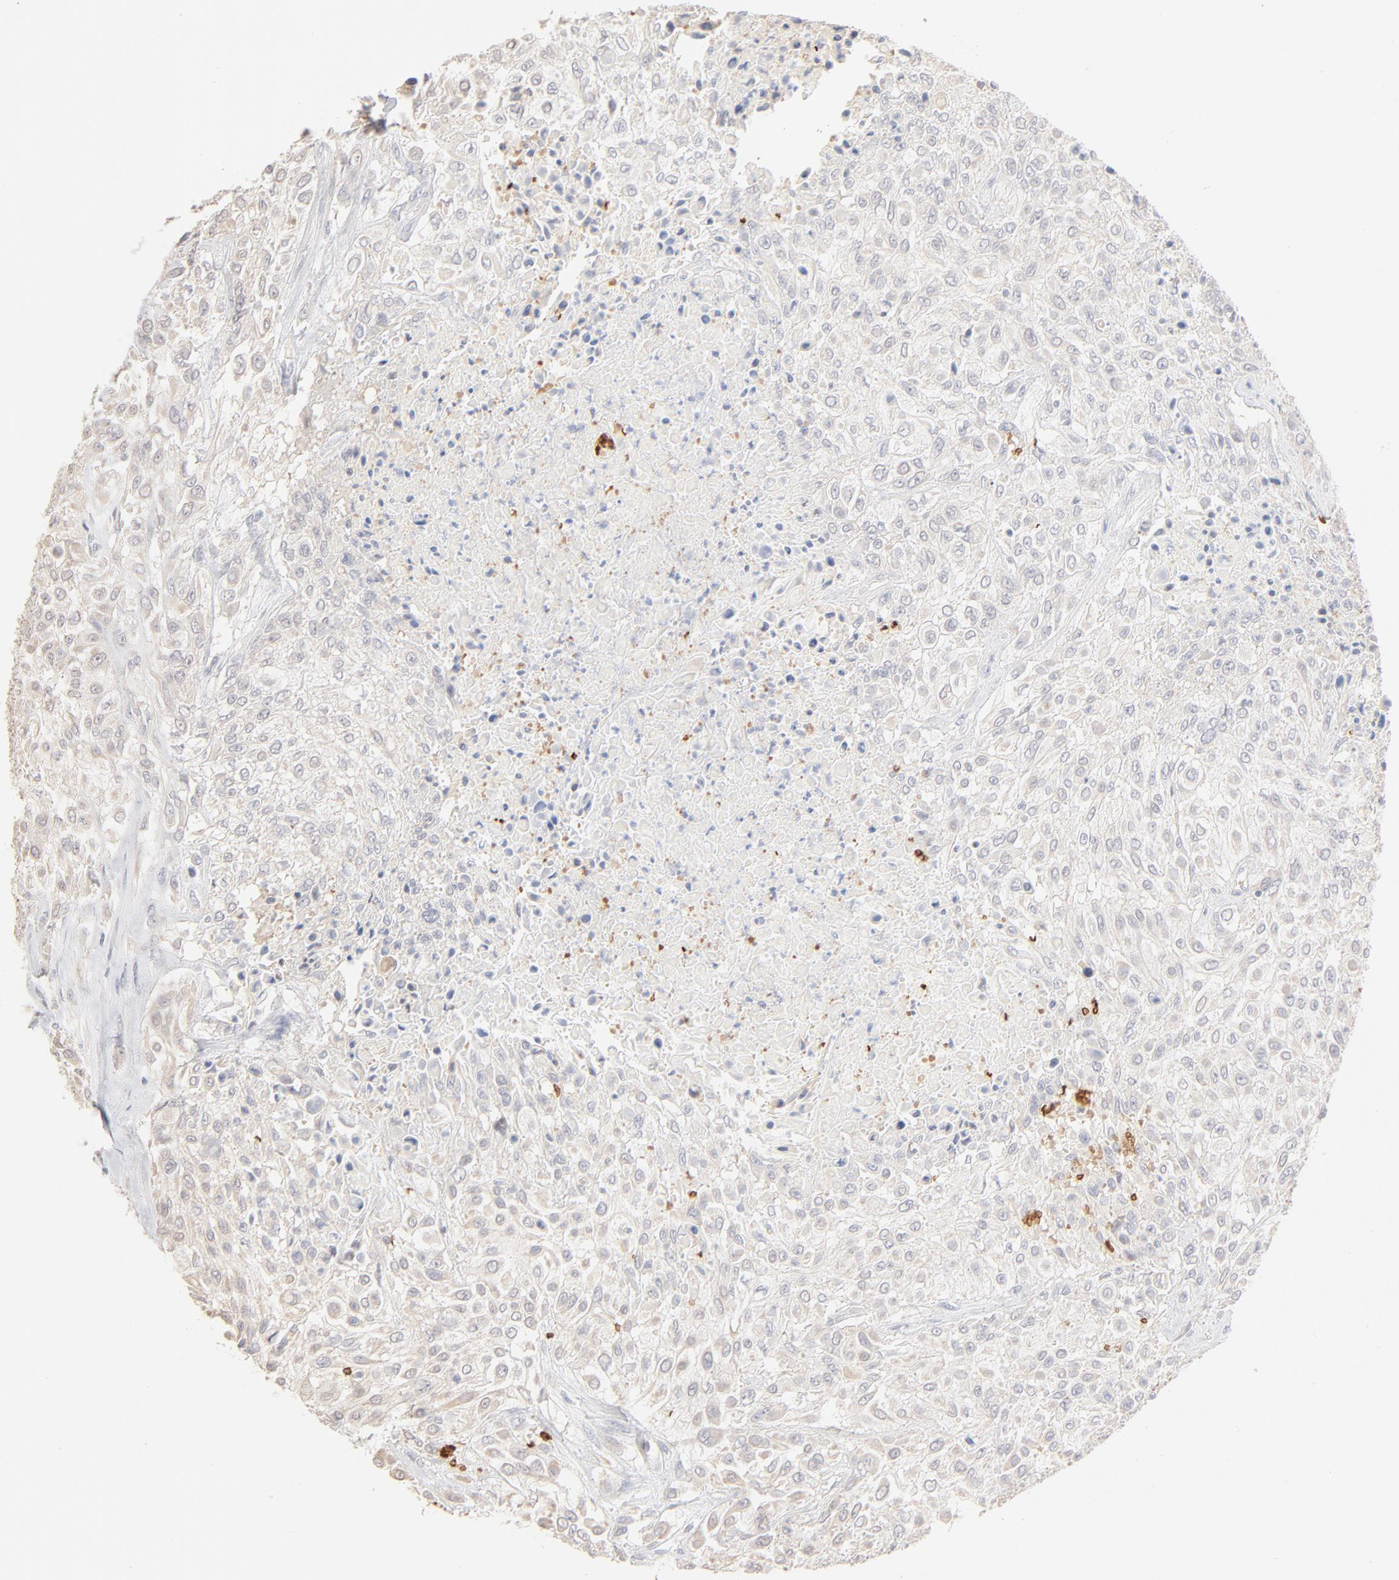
{"staining": {"intensity": "negative", "quantity": "none", "location": "none"}, "tissue": "urothelial cancer", "cell_type": "Tumor cells", "image_type": "cancer", "snomed": [{"axis": "morphology", "description": "Urothelial carcinoma, High grade"}, {"axis": "topography", "description": "Urinary bladder"}], "caption": "This image is of urothelial cancer stained with immunohistochemistry to label a protein in brown with the nuclei are counter-stained blue. There is no expression in tumor cells. Brightfield microscopy of immunohistochemistry (IHC) stained with DAB (brown) and hematoxylin (blue), captured at high magnification.", "gene": "SPTB", "patient": {"sex": "male", "age": 57}}